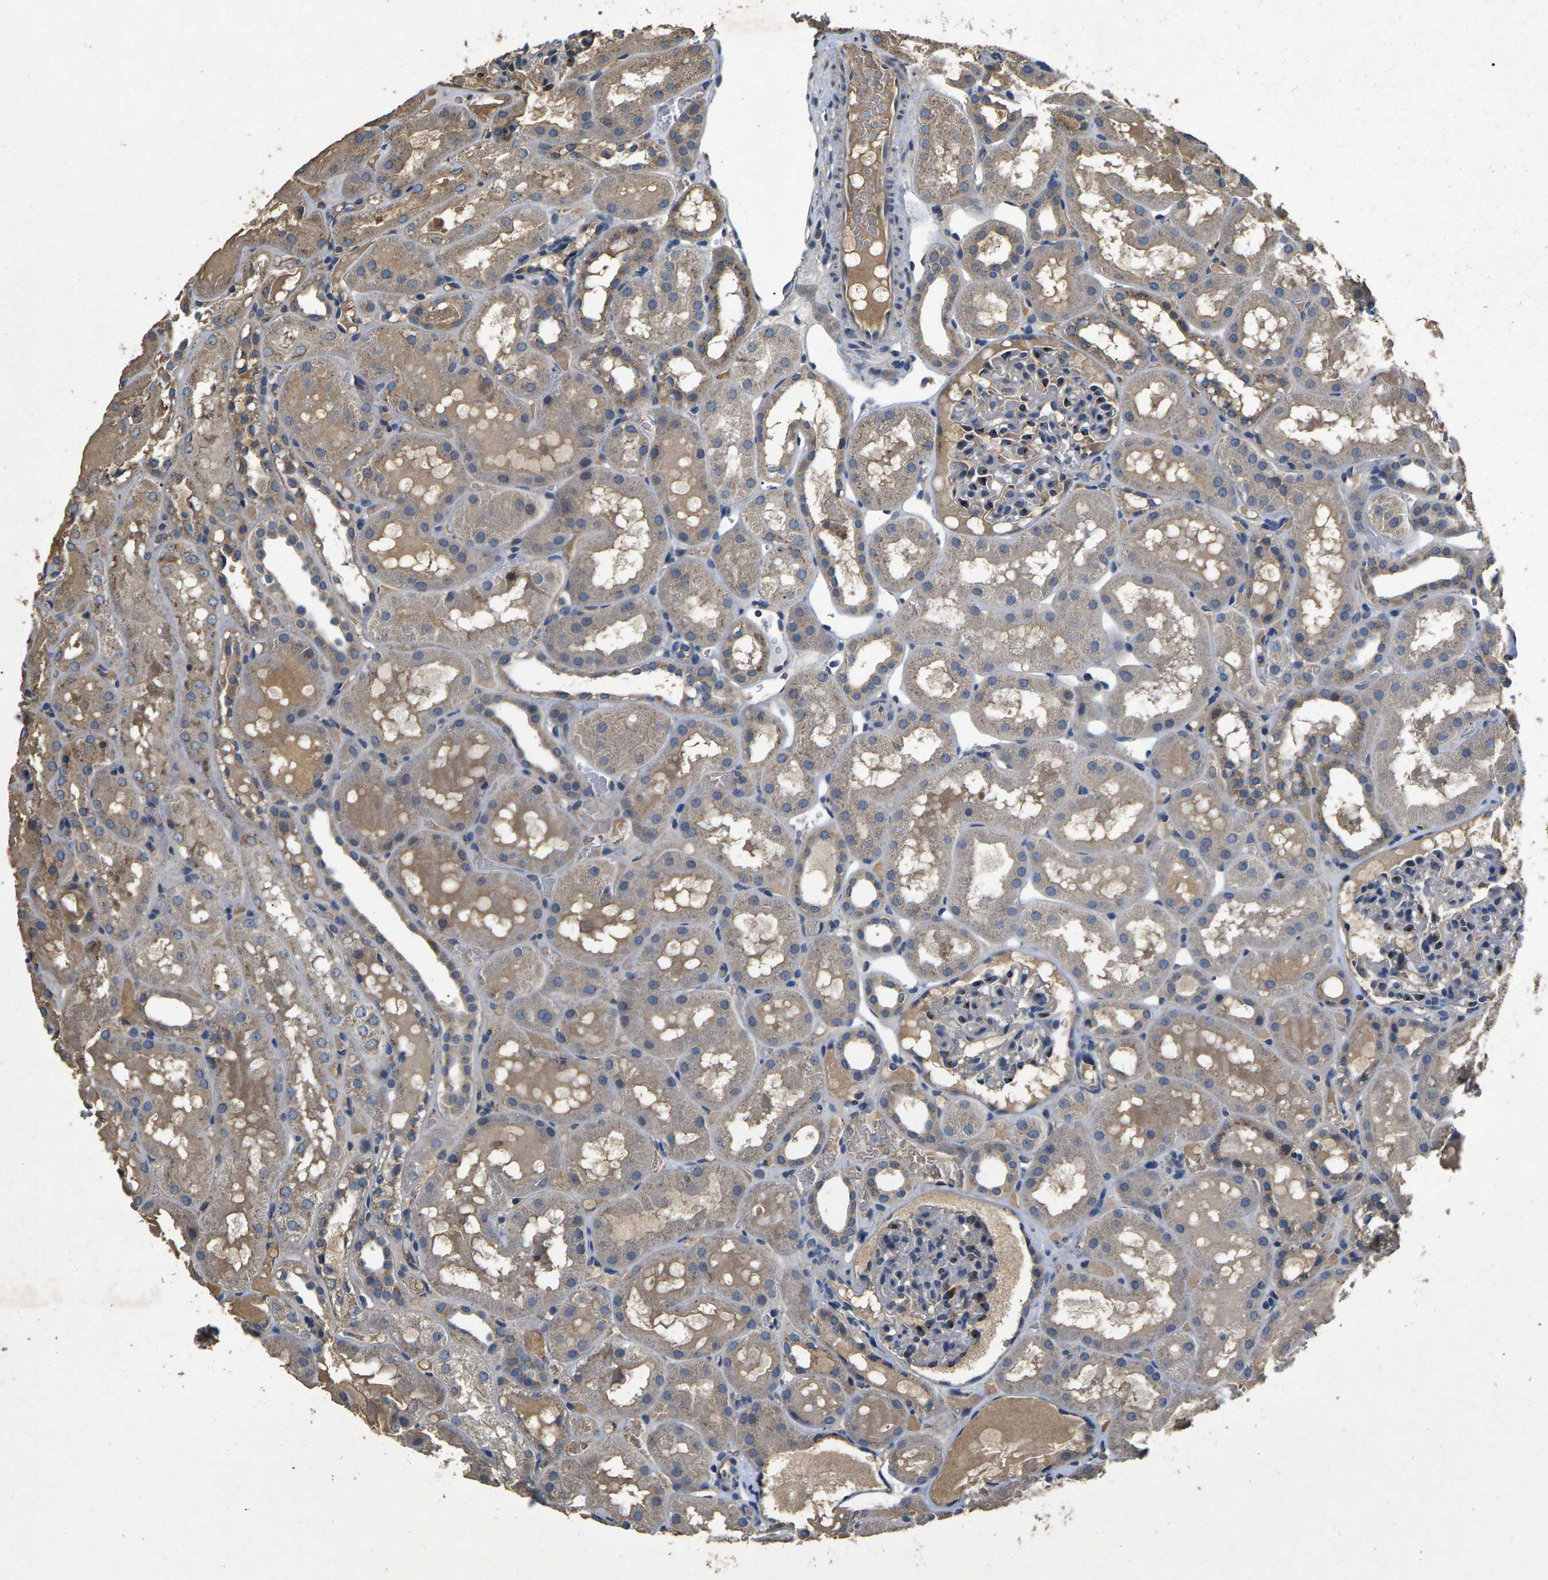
{"staining": {"intensity": "weak", "quantity": "25%-75%", "location": "cytoplasmic/membranous"}, "tissue": "kidney", "cell_type": "Cells in glomeruli", "image_type": "normal", "snomed": [{"axis": "morphology", "description": "Normal tissue, NOS"}, {"axis": "topography", "description": "Kidney"}, {"axis": "topography", "description": "Urinary bladder"}], "caption": "A photomicrograph of human kidney stained for a protein reveals weak cytoplasmic/membranous brown staining in cells in glomeruli.", "gene": "B4GAT1", "patient": {"sex": "male", "age": 16}}